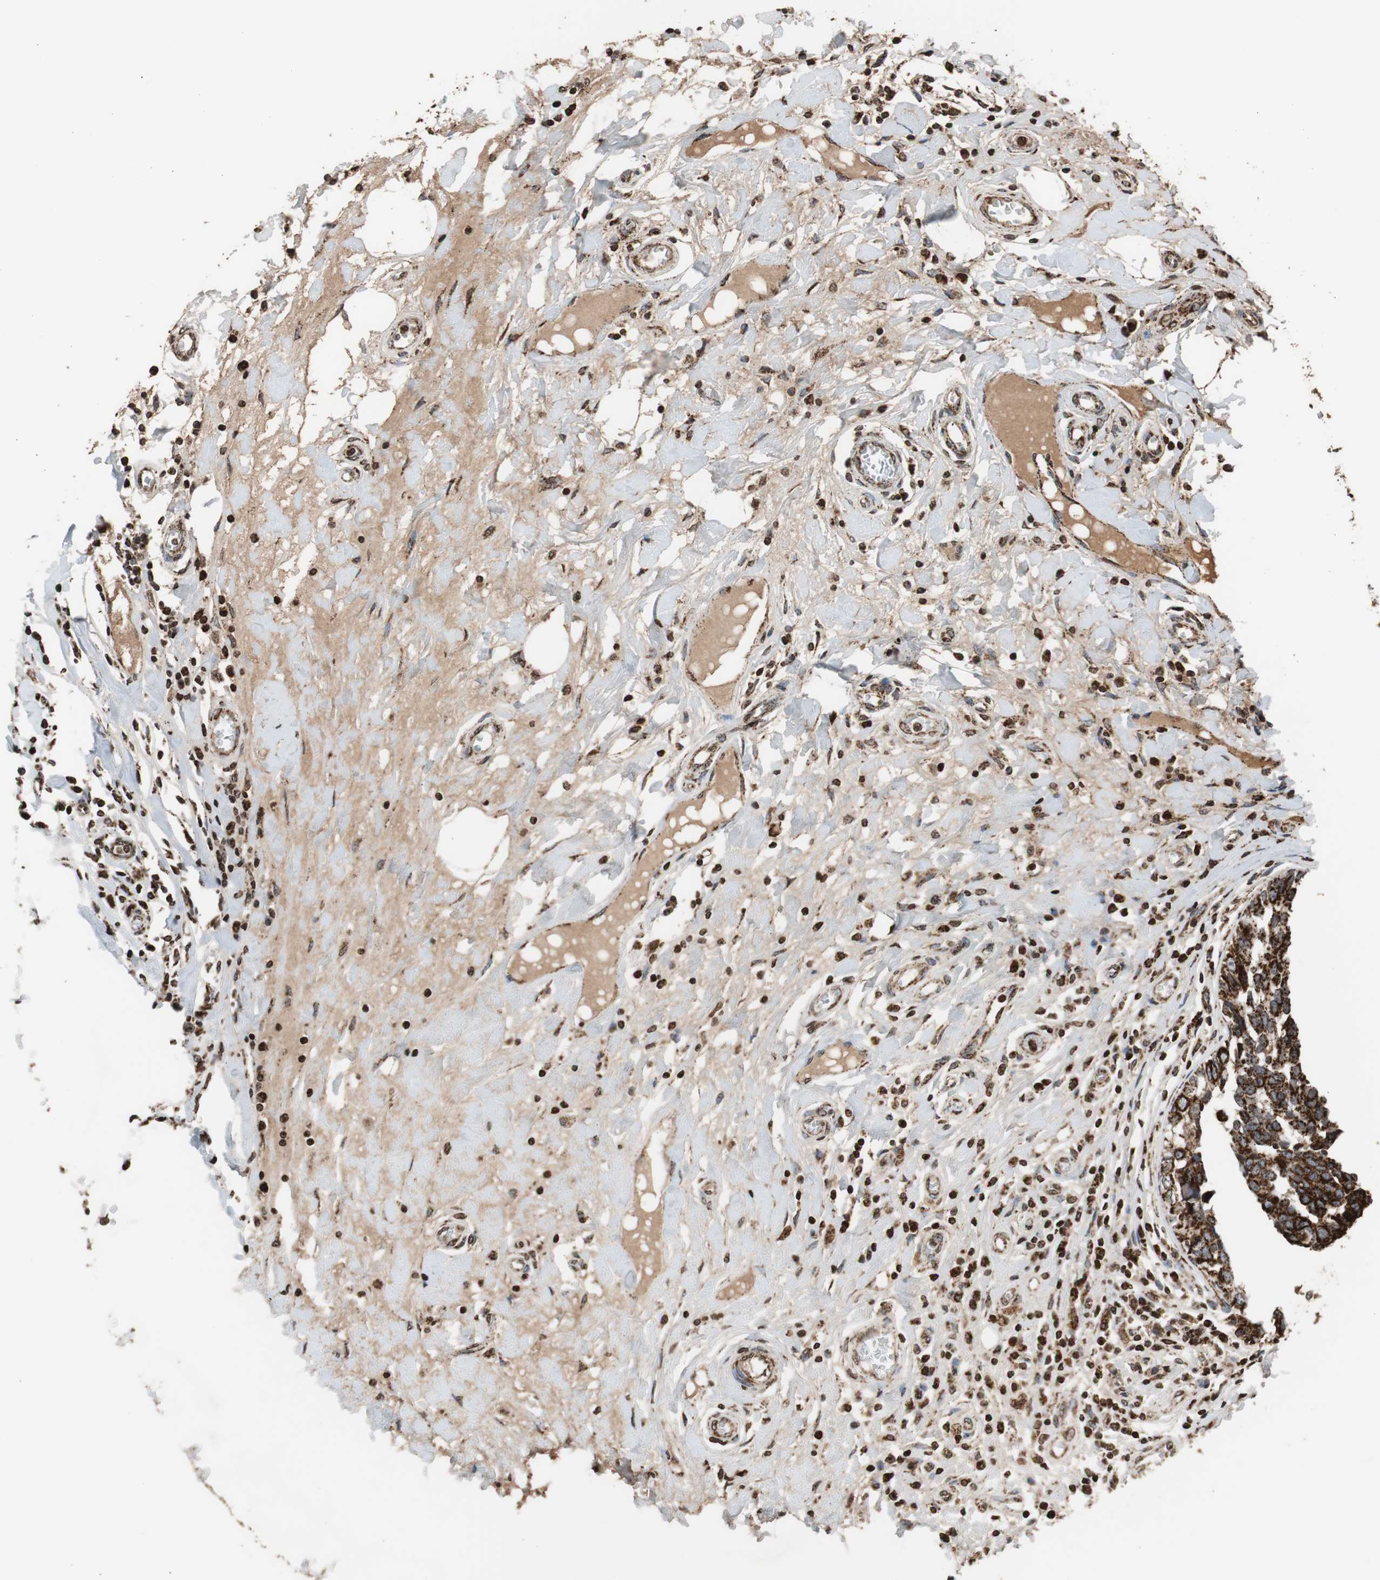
{"staining": {"intensity": "strong", "quantity": ">75%", "location": "cytoplasmic/membranous"}, "tissue": "breast cancer", "cell_type": "Tumor cells", "image_type": "cancer", "snomed": [{"axis": "morphology", "description": "Duct carcinoma"}, {"axis": "topography", "description": "Breast"}], "caption": "Human breast cancer stained with a brown dye shows strong cytoplasmic/membranous positive staining in about >75% of tumor cells.", "gene": "HSPA9", "patient": {"sex": "female", "age": 27}}